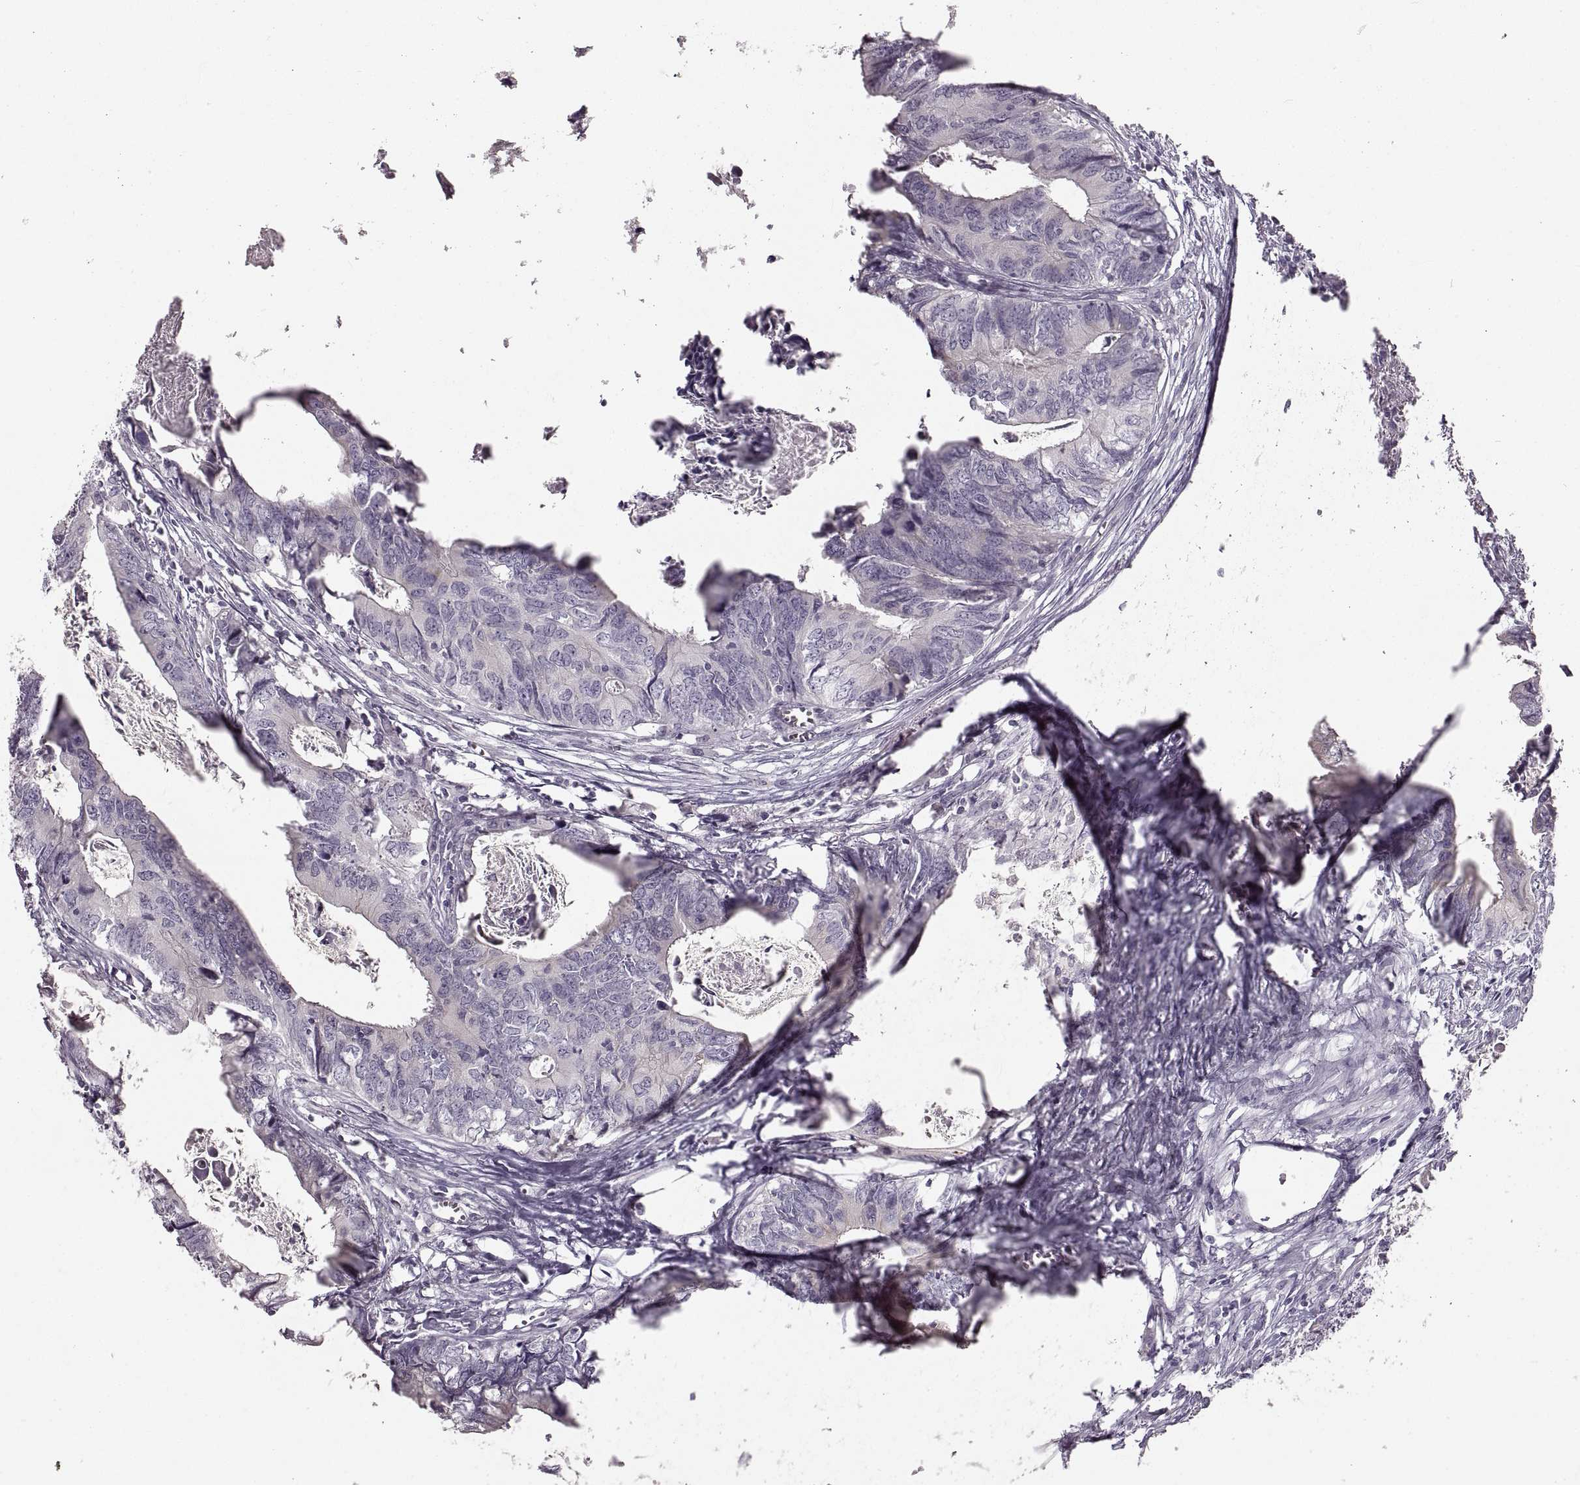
{"staining": {"intensity": "negative", "quantity": "none", "location": "none"}, "tissue": "colorectal cancer", "cell_type": "Tumor cells", "image_type": "cancer", "snomed": [{"axis": "morphology", "description": "Adenocarcinoma, NOS"}, {"axis": "topography", "description": "Colon"}], "caption": "Tumor cells are negative for brown protein staining in colorectal cancer (adenocarcinoma).", "gene": "CNTN1", "patient": {"sex": "female", "age": 82}}